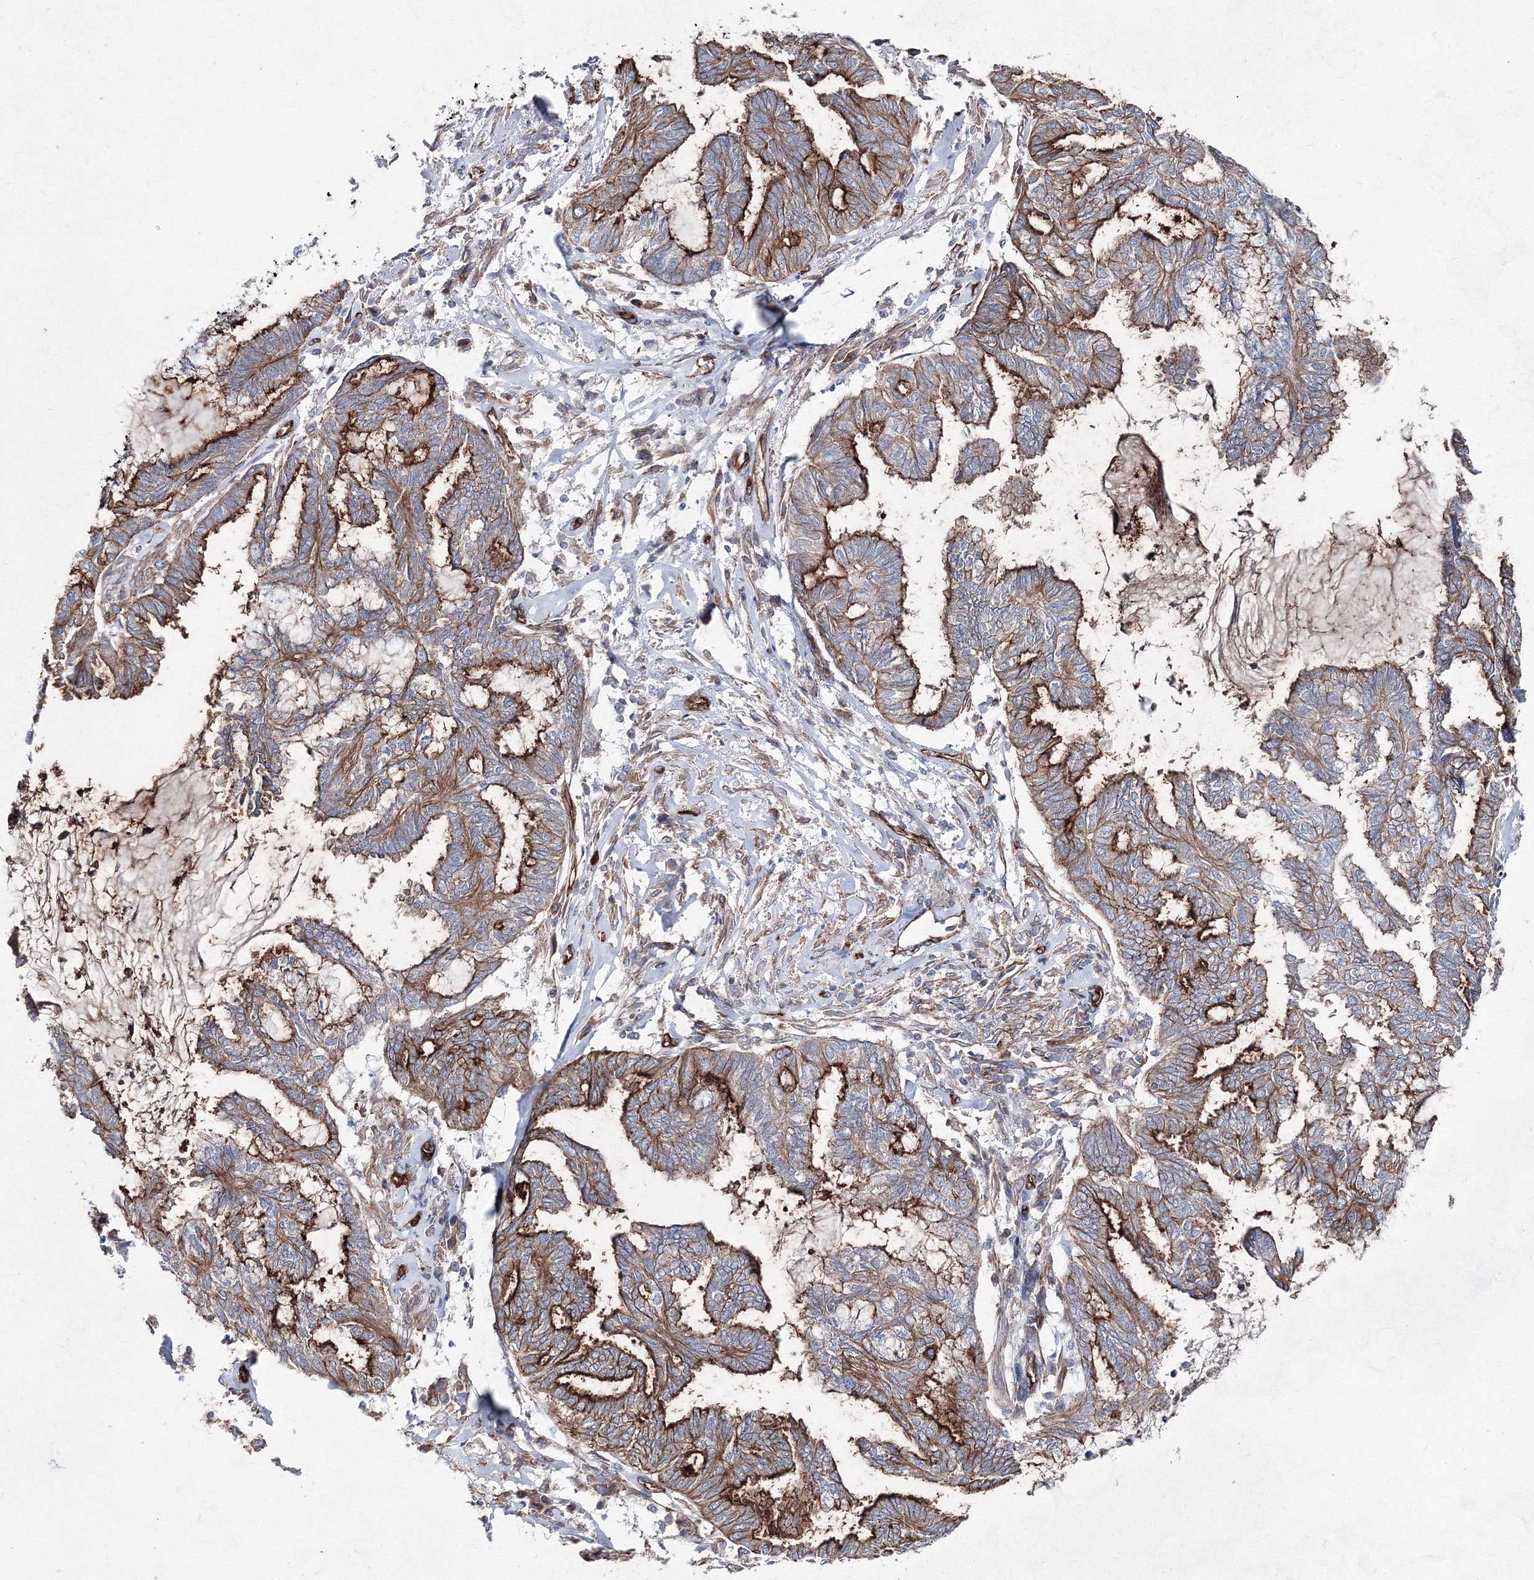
{"staining": {"intensity": "strong", "quantity": ">75%", "location": "cytoplasmic/membranous"}, "tissue": "endometrial cancer", "cell_type": "Tumor cells", "image_type": "cancer", "snomed": [{"axis": "morphology", "description": "Adenocarcinoma, NOS"}, {"axis": "topography", "description": "Endometrium"}], "caption": "An image showing strong cytoplasmic/membranous staining in about >75% of tumor cells in endometrial cancer, as visualized by brown immunohistochemical staining.", "gene": "ANKRD37", "patient": {"sex": "female", "age": 86}}